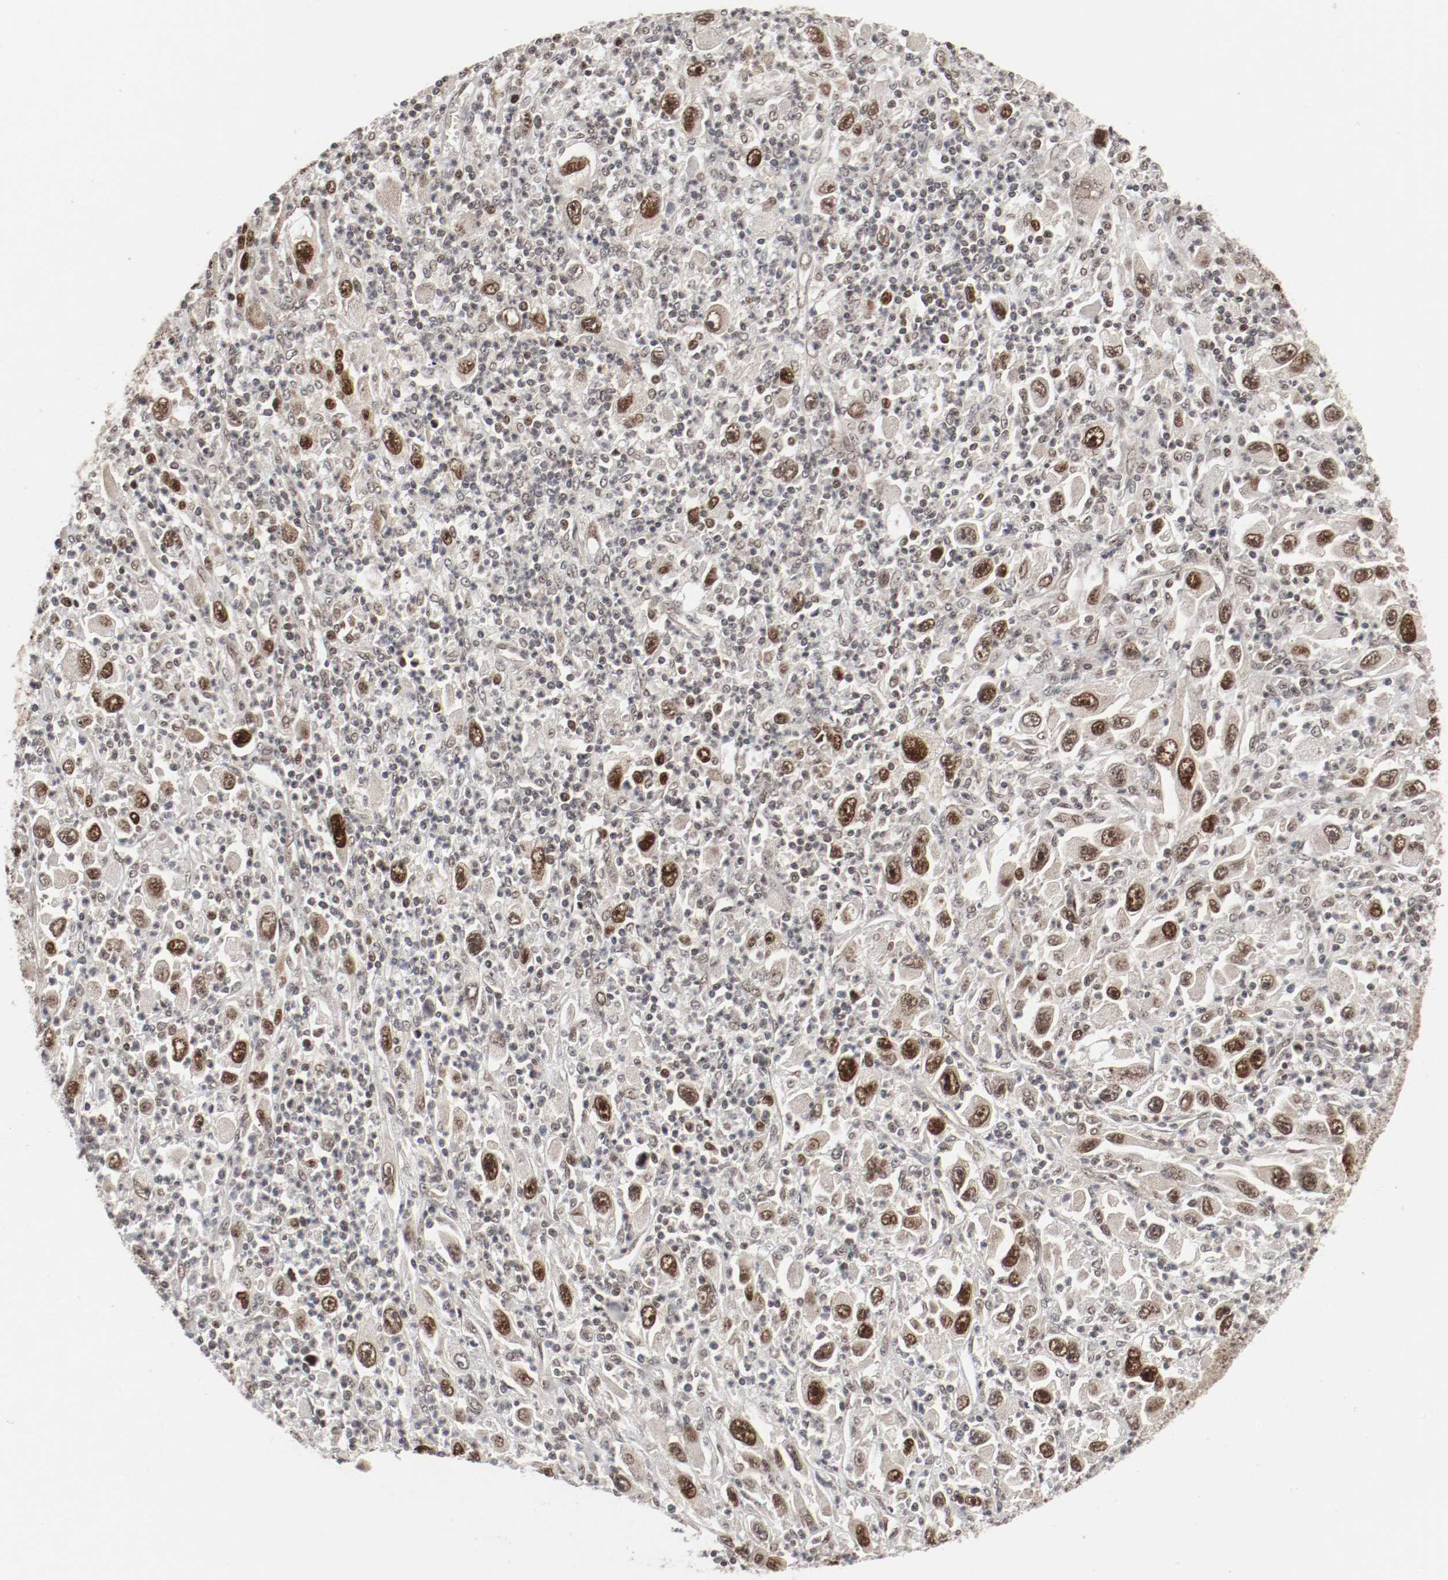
{"staining": {"intensity": "moderate", "quantity": ">75%", "location": "nuclear"}, "tissue": "melanoma", "cell_type": "Tumor cells", "image_type": "cancer", "snomed": [{"axis": "morphology", "description": "Malignant melanoma, Metastatic site"}, {"axis": "topography", "description": "Skin"}], "caption": "Immunohistochemical staining of human malignant melanoma (metastatic site) displays moderate nuclear protein staining in approximately >75% of tumor cells.", "gene": "CSNK2B", "patient": {"sex": "female", "age": 56}}